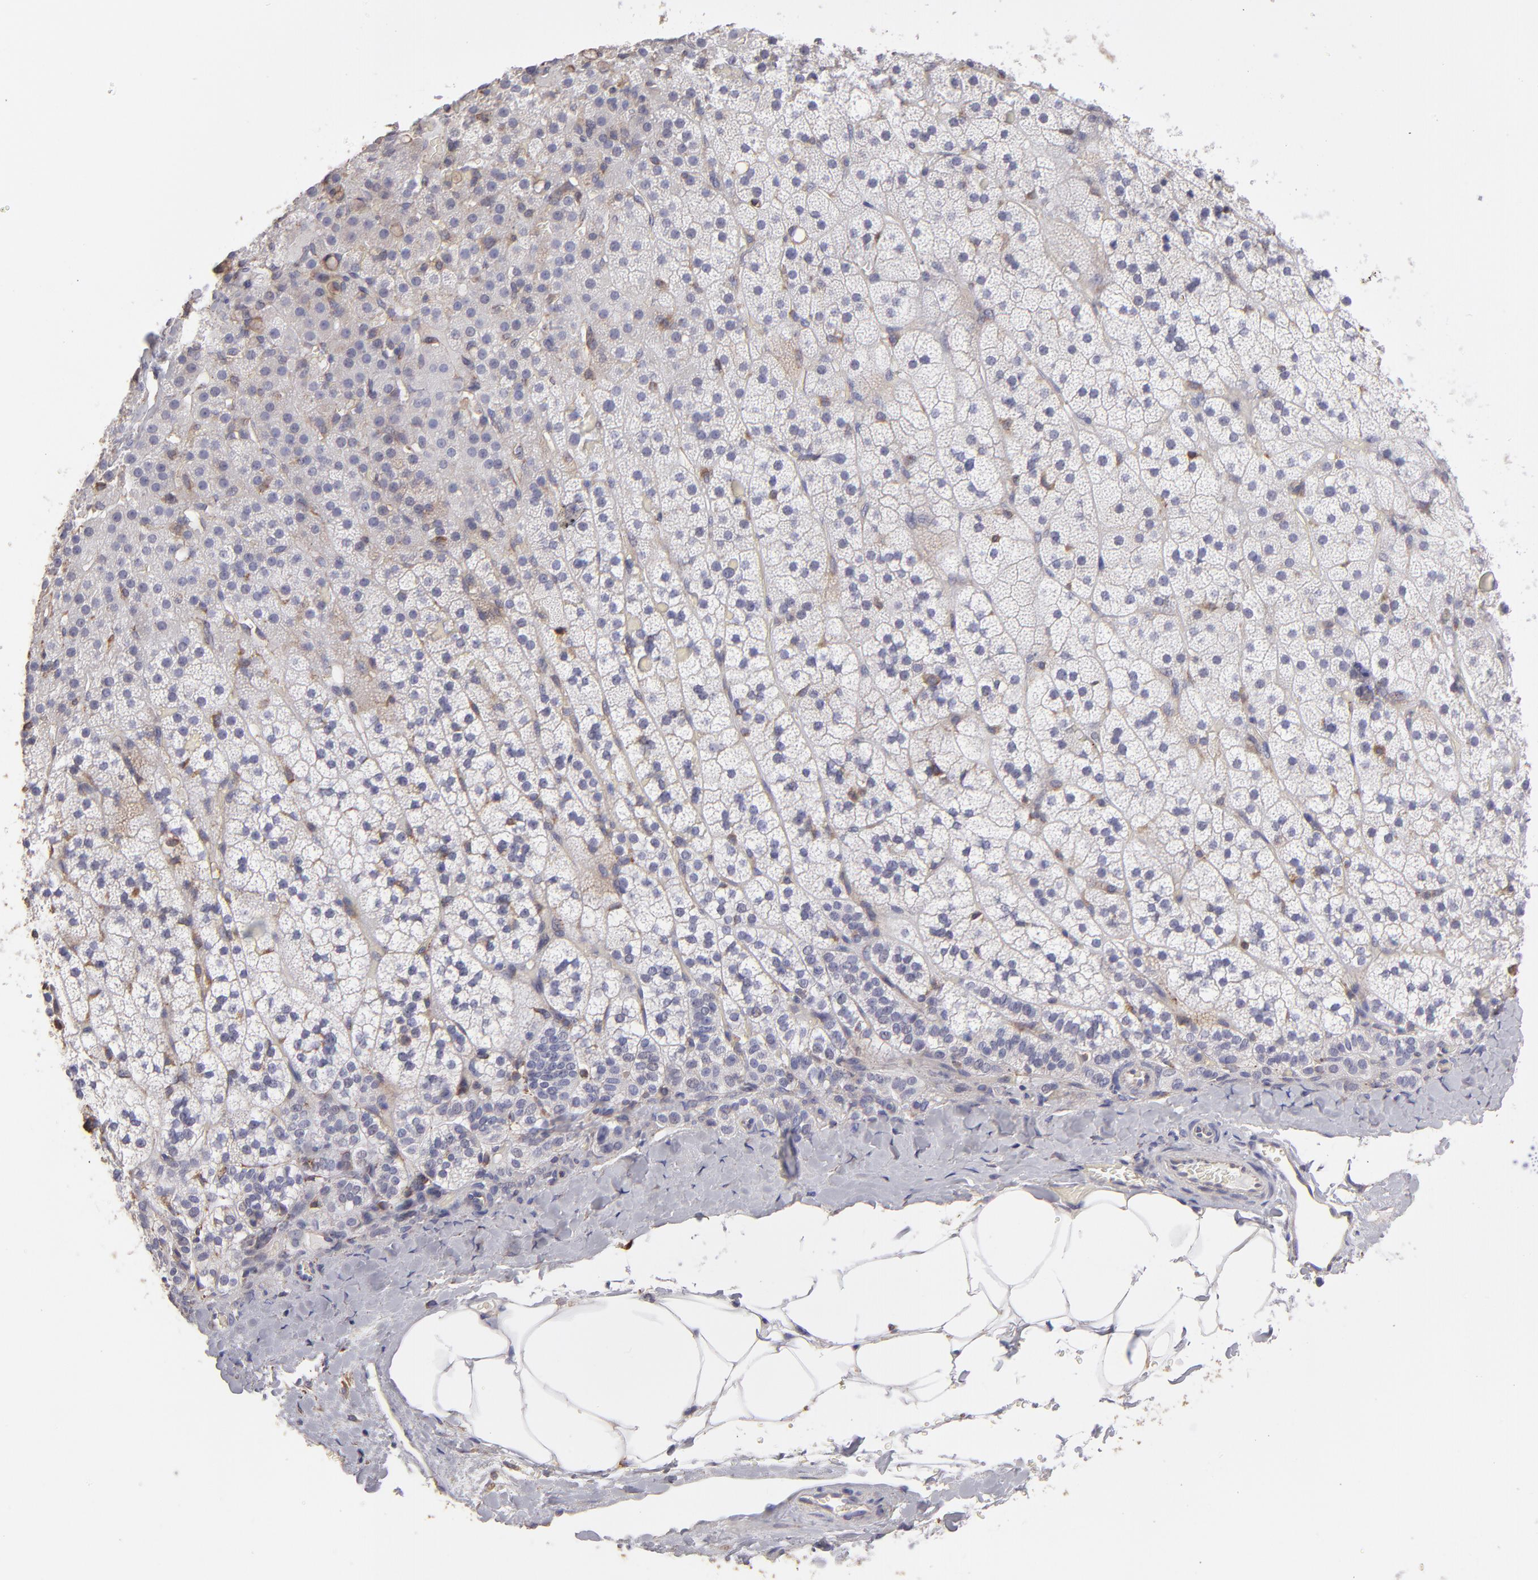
{"staining": {"intensity": "weak", "quantity": "<25%", "location": "cytoplasmic/membranous"}, "tissue": "adrenal gland", "cell_type": "Glandular cells", "image_type": "normal", "snomed": [{"axis": "morphology", "description": "Normal tissue, NOS"}, {"axis": "topography", "description": "Adrenal gland"}], "caption": "High power microscopy photomicrograph of an immunohistochemistry (IHC) image of normal adrenal gland, revealing no significant positivity in glandular cells.", "gene": "CALR", "patient": {"sex": "male", "age": 35}}